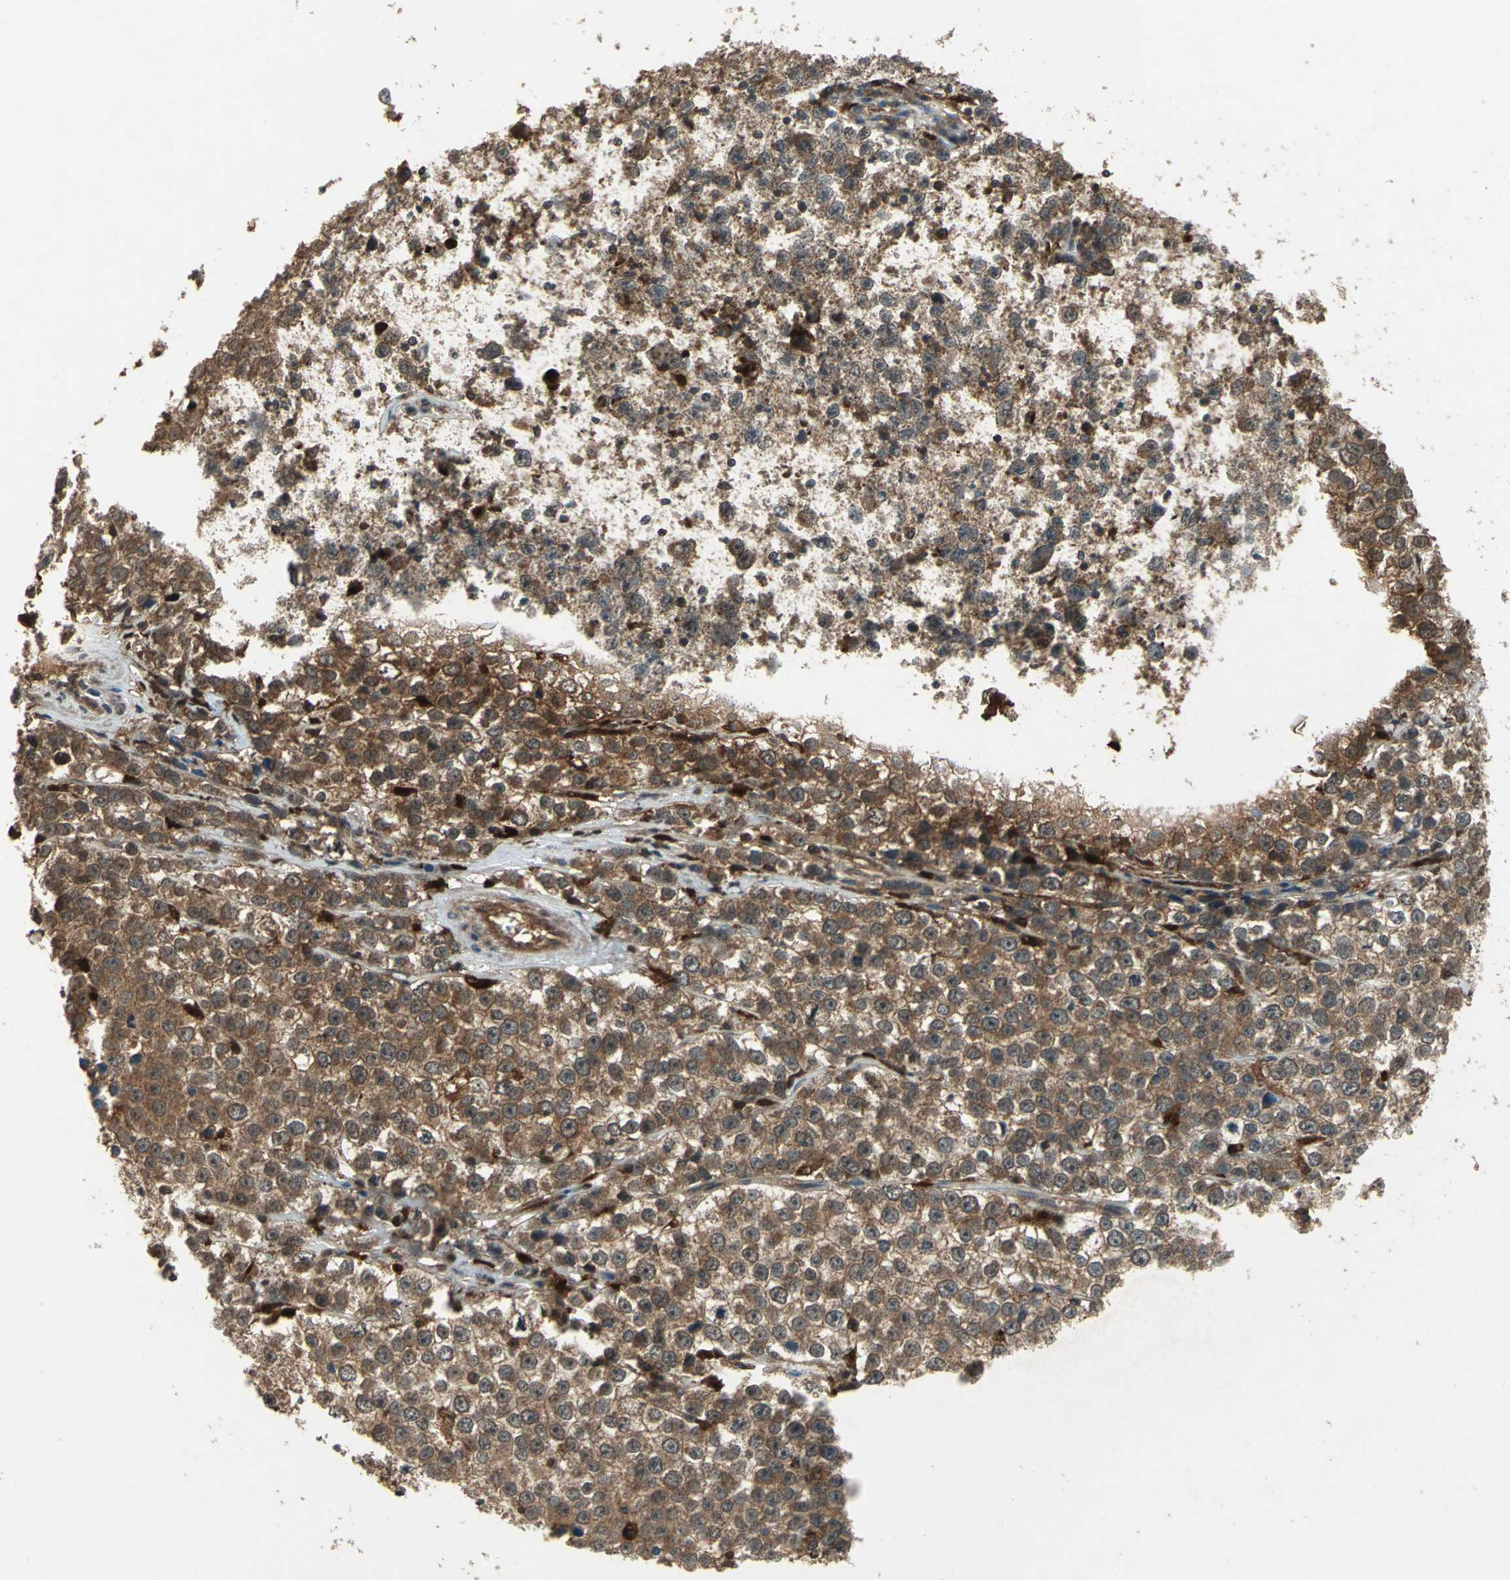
{"staining": {"intensity": "moderate", "quantity": ">75%", "location": "cytoplasmic/membranous"}, "tissue": "testis cancer", "cell_type": "Tumor cells", "image_type": "cancer", "snomed": [{"axis": "morphology", "description": "Seminoma, NOS"}, {"axis": "morphology", "description": "Carcinoma, Embryonal, NOS"}, {"axis": "topography", "description": "Testis"}], "caption": "This image exhibits testis cancer stained with immunohistochemistry (IHC) to label a protein in brown. The cytoplasmic/membranous of tumor cells show moderate positivity for the protein. Nuclei are counter-stained blue.", "gene": "PYCARD", "patient": {"sex": "male", "age": 52}}